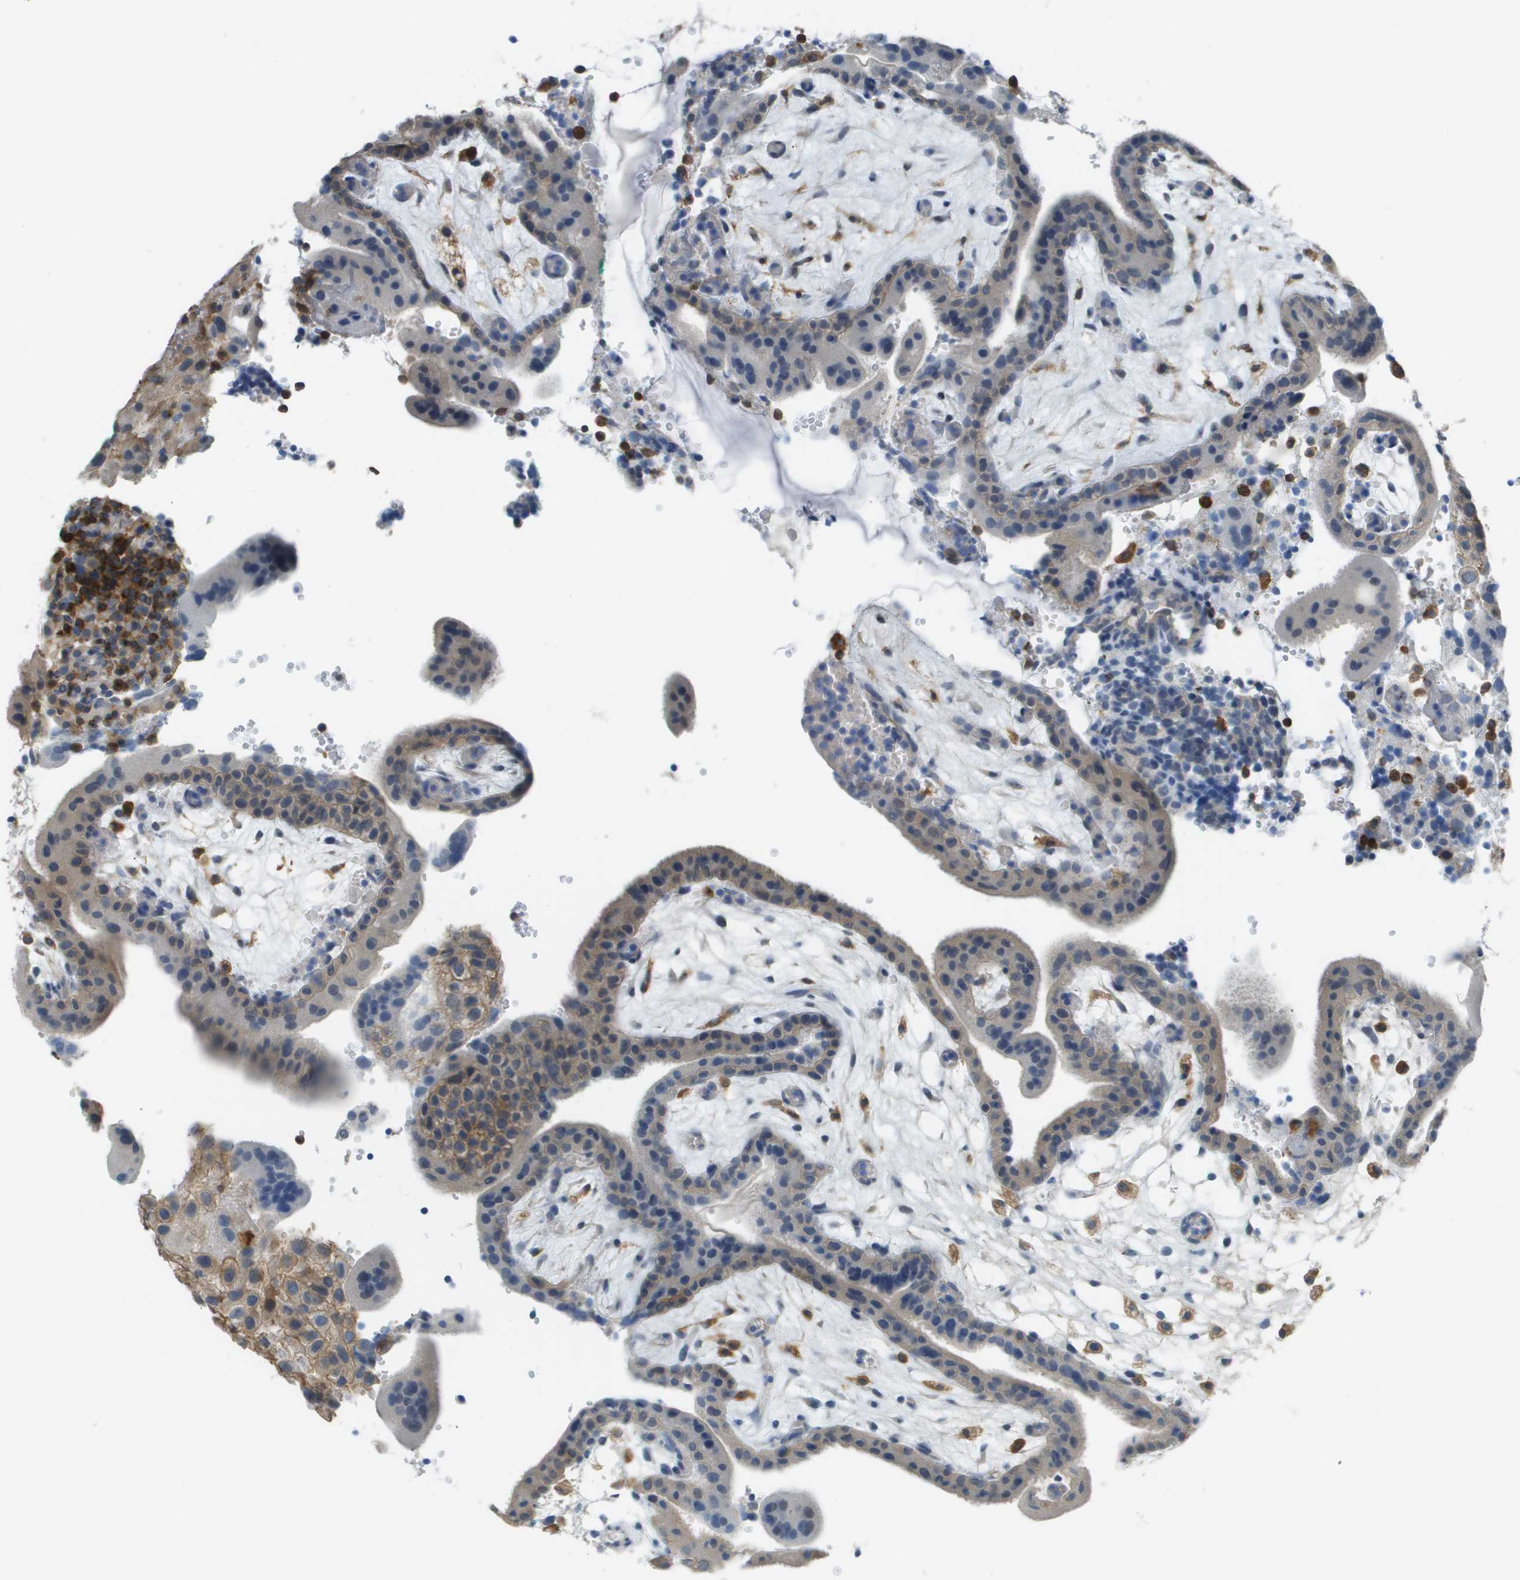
{"staining": {"intensity": "weak", "quantity": ">75%", "location": "cytoplasmic/membranous"}, "tissue": "placenta", "cell_type": "Decidual cells", "image_type": "normal", "snomed": [{"axis": "morphology", "description": "Normal tissue, NOS"}, {"axis": "topography", "description": "Placenta"}], "caption": "The immunohistochemical stain shows weak cytoplasmic/membranous staining in decidual cells of normal placenta.", "gene": "APBB1IP", "patient": {"sex": "female", "age": 18}}